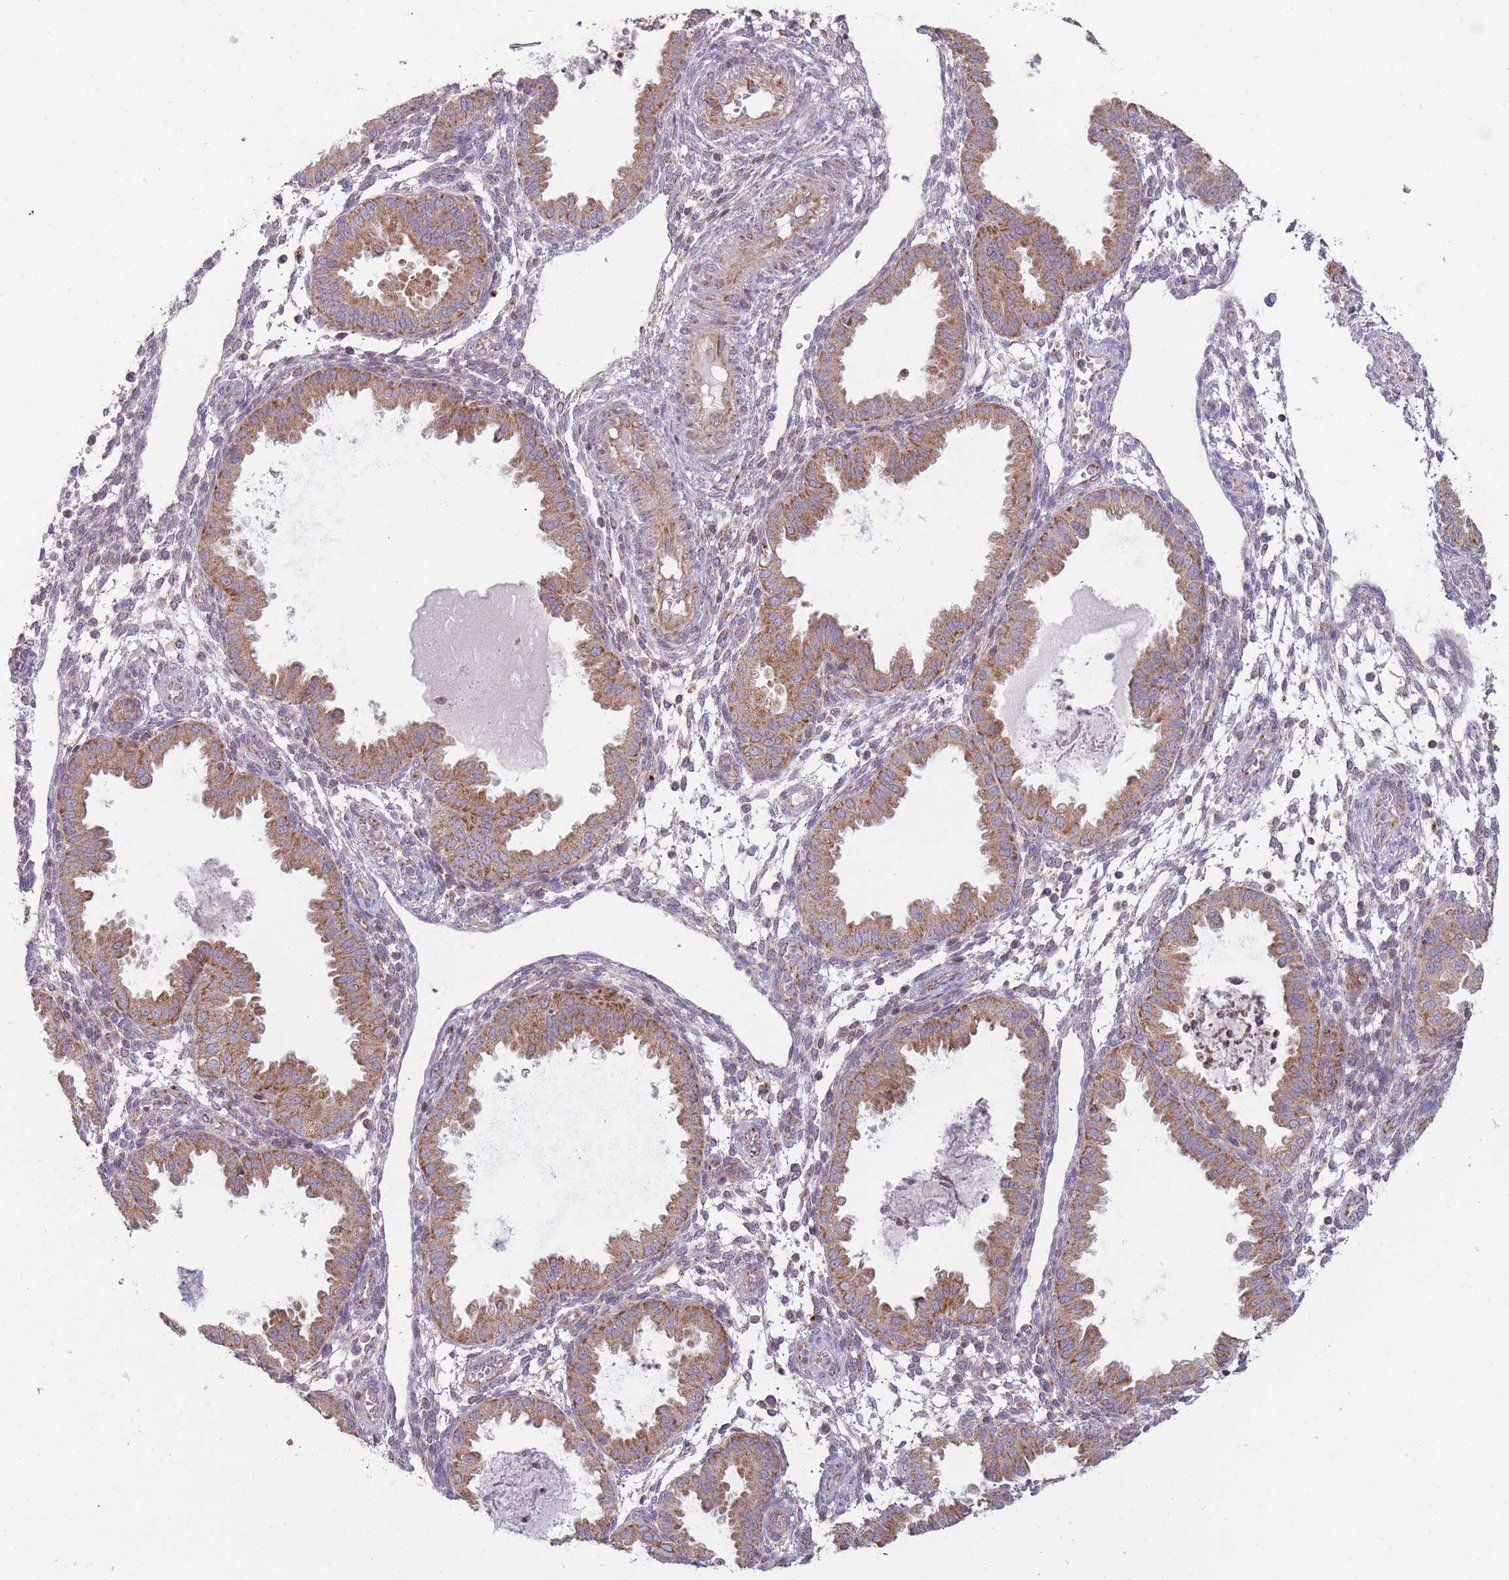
{"staining": {"intensity": "weak", "quantity": "<25%", "location": "cytoplasmic/membranous"}, "tissue": "endometrium", "cell_type": "Cells in endometrial stroma", "image_type": "normal", "snomed": [{"axis": "morphology", "description": "Normal tissue, NOS"}, {"axis": "topography", "description": "Endometrium"}], "caption": "Immunohistochemistry (IHC) micrograph of normal endometrium: endometrium stained with DAB demonstrates no significant protein staining in cells in endometrial stroma. (Brightfield microscopy of DAB (3,3'-diaminobenzidine) immunohistochemistry (IHC) at high magnification).", "gene": "ENSG00000255639", "patient": {"sex": "female", "age": 33}}